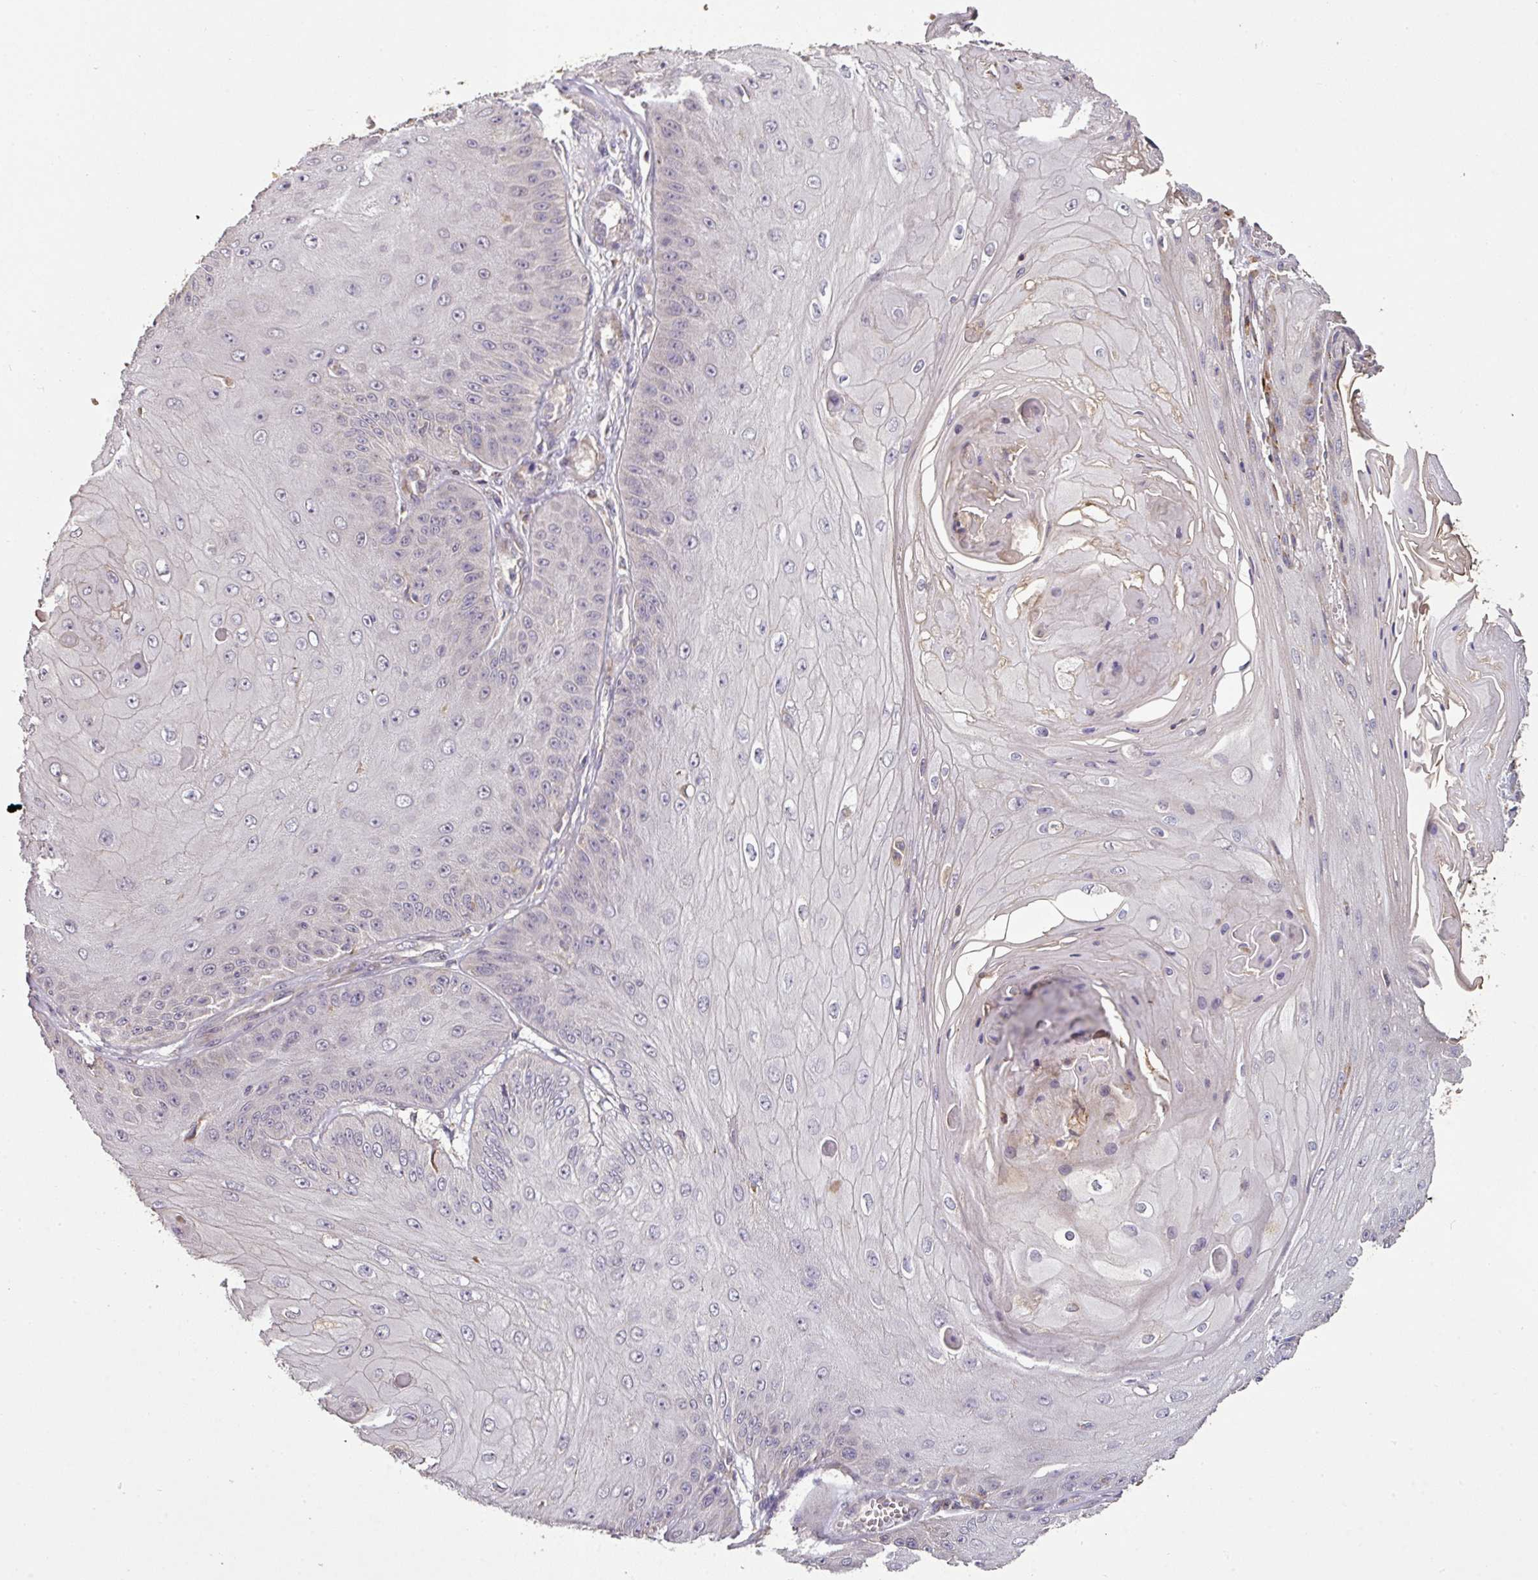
{"staining": {"intensity": "negative", "quantity": "none", "location": "none"}, "tissue": "skin cancer", "cell_type": "Tumor cells", "image_type": "cancer", "snomed": [{"axis": "morphology", "description": "Squamous cell carcinoma, NOS"}, {"axis": "topography", "description": "Skin"}], "caption": "The image exhibits no significant staining in tumor cells of skin cancer (squamous cell carcinoma).", "gene": "SPCS3", "patient": {"sex": "male", "age": 70}}